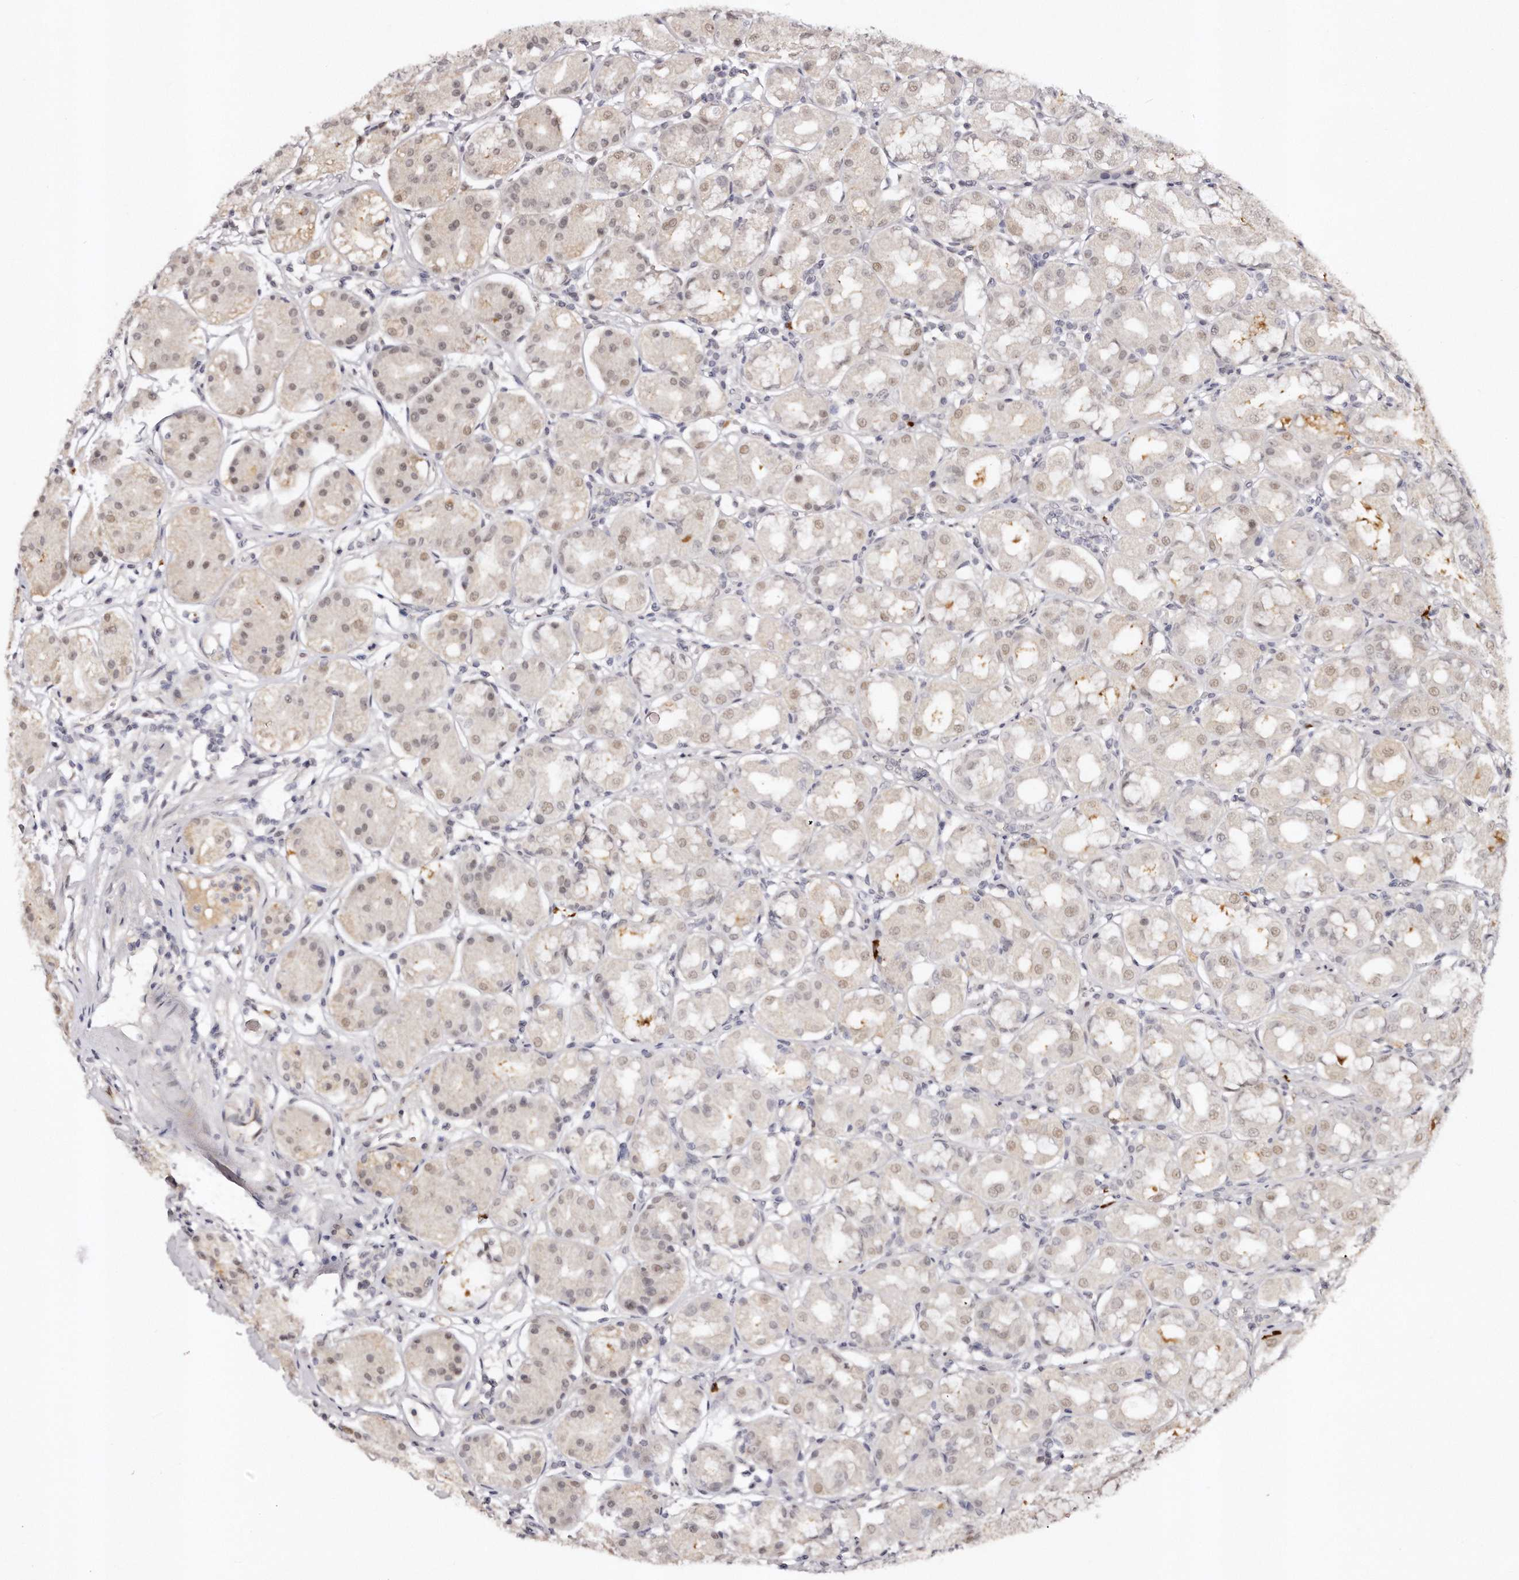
{"staining": {"intensity": "weak", "quantity": "25%-75%", "location": "nuclear"}, "tissue": "stomach", "cell_type": "Glandular cells", "image_type": "normal", "snomed": [{"axis": "morphology", "description": "Normal tissue, NOS"}, {"axis": "topography", "description": "Stomach"}, {"axis": "topography", "description": "Stomach, lower"}], "caption": "The photomicrograph reveals immunohistochemical staining of benign stomach. There is weak nuclear staining is seen in approximately 25%-75% of glandular cells.", "gene": "SOX4", "patient": {"sex": "female", "age": 56}}